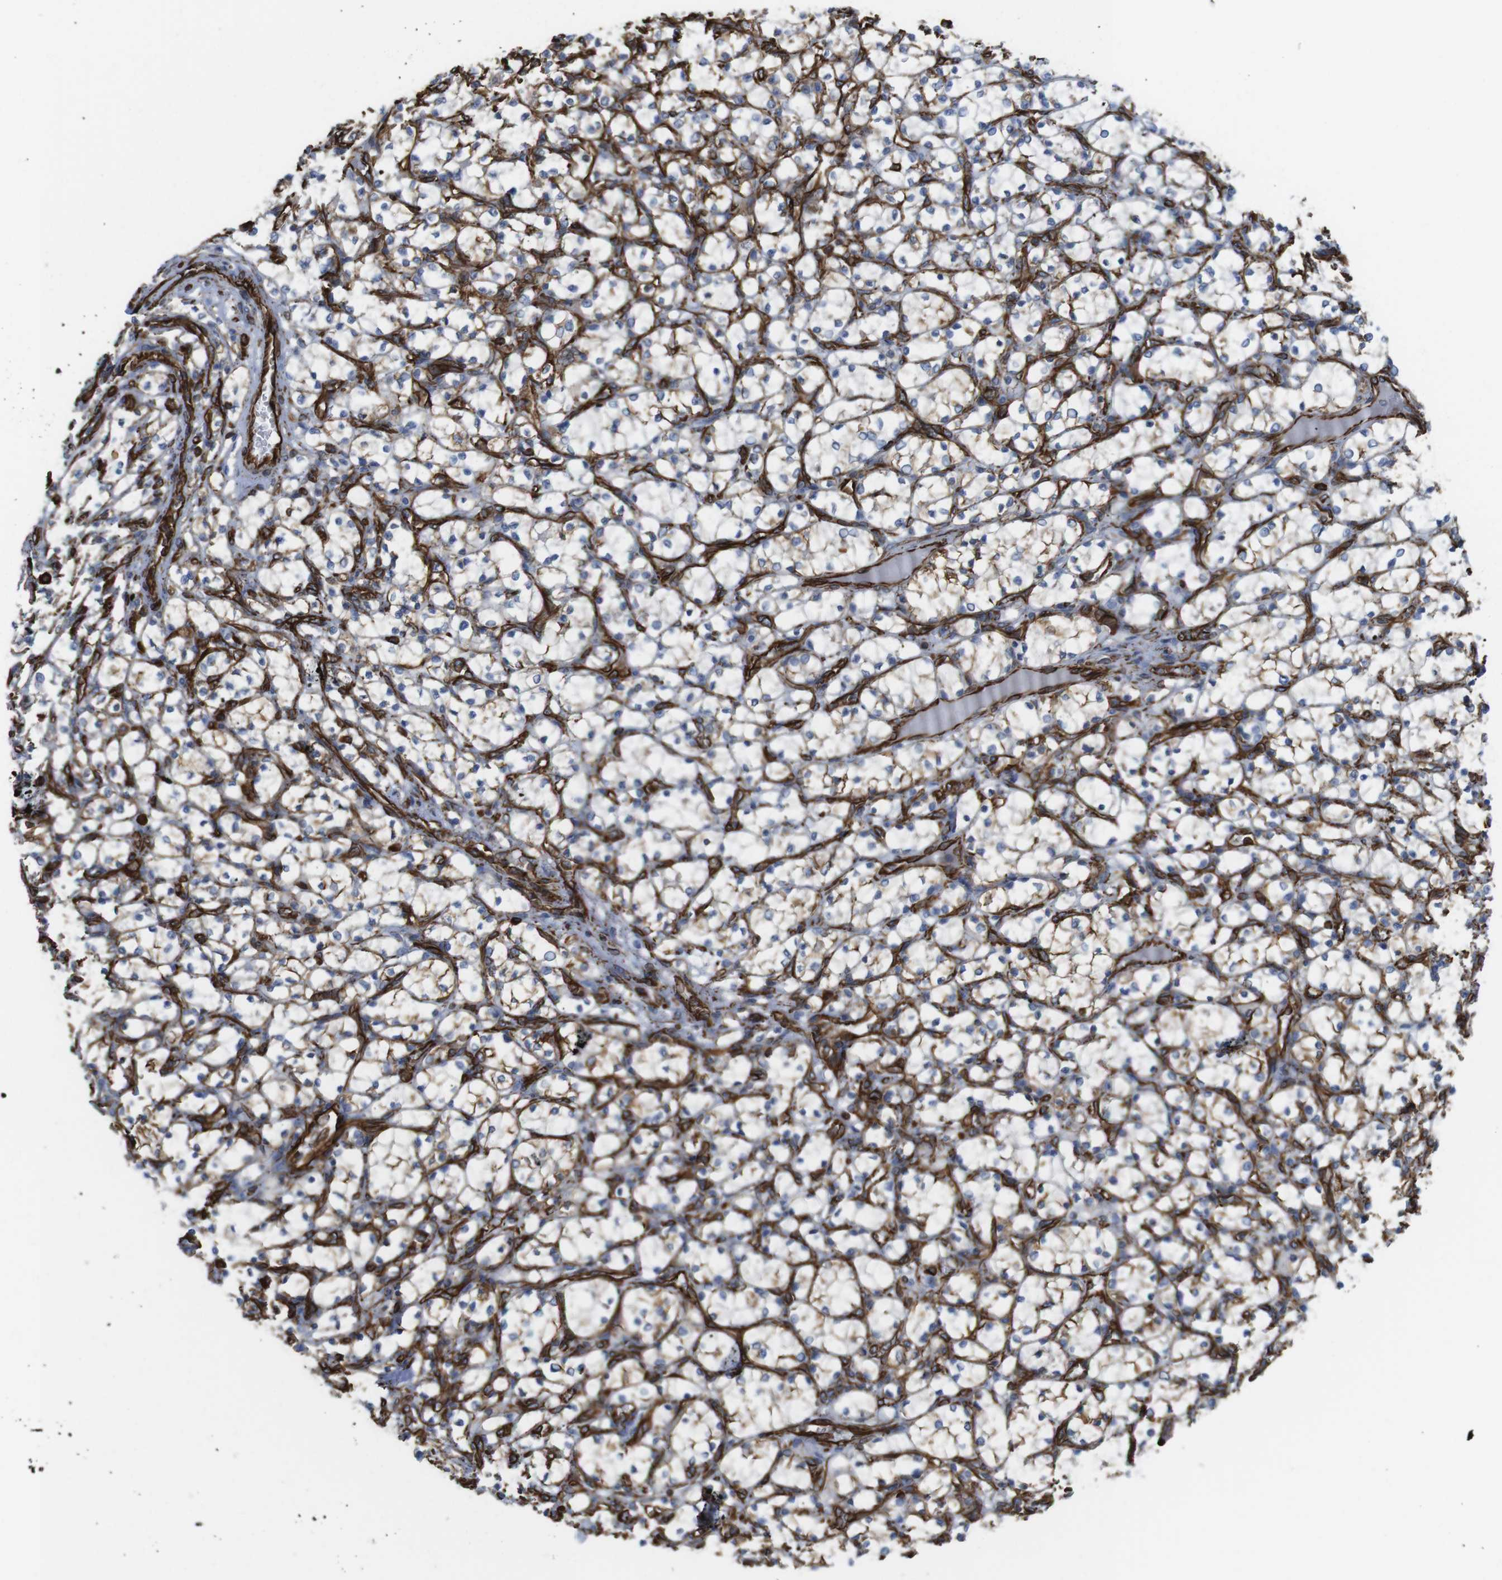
{"staining": {"intensity": "negative", "quantity": "none", "location": "none"}, "tissue": "renal cancer", "cell_type": "Tumor cells", "image_type": "cancer", "snomed": [{"axis": "morphology", "description": "Adenocarcinoma, NOS"}, {"axis": "topography", "description": "Kidney"}], "caption": "This histopathology image is of renal cancer (adenocarcinoma) stained with immunohistochemistry (IHC) to label a protein in brown with the nuclei are counter-stained blue. There is no expression in tumor cells.", "gene": "RALGPS1", "patient": {"sex": "female", "age": 69}}